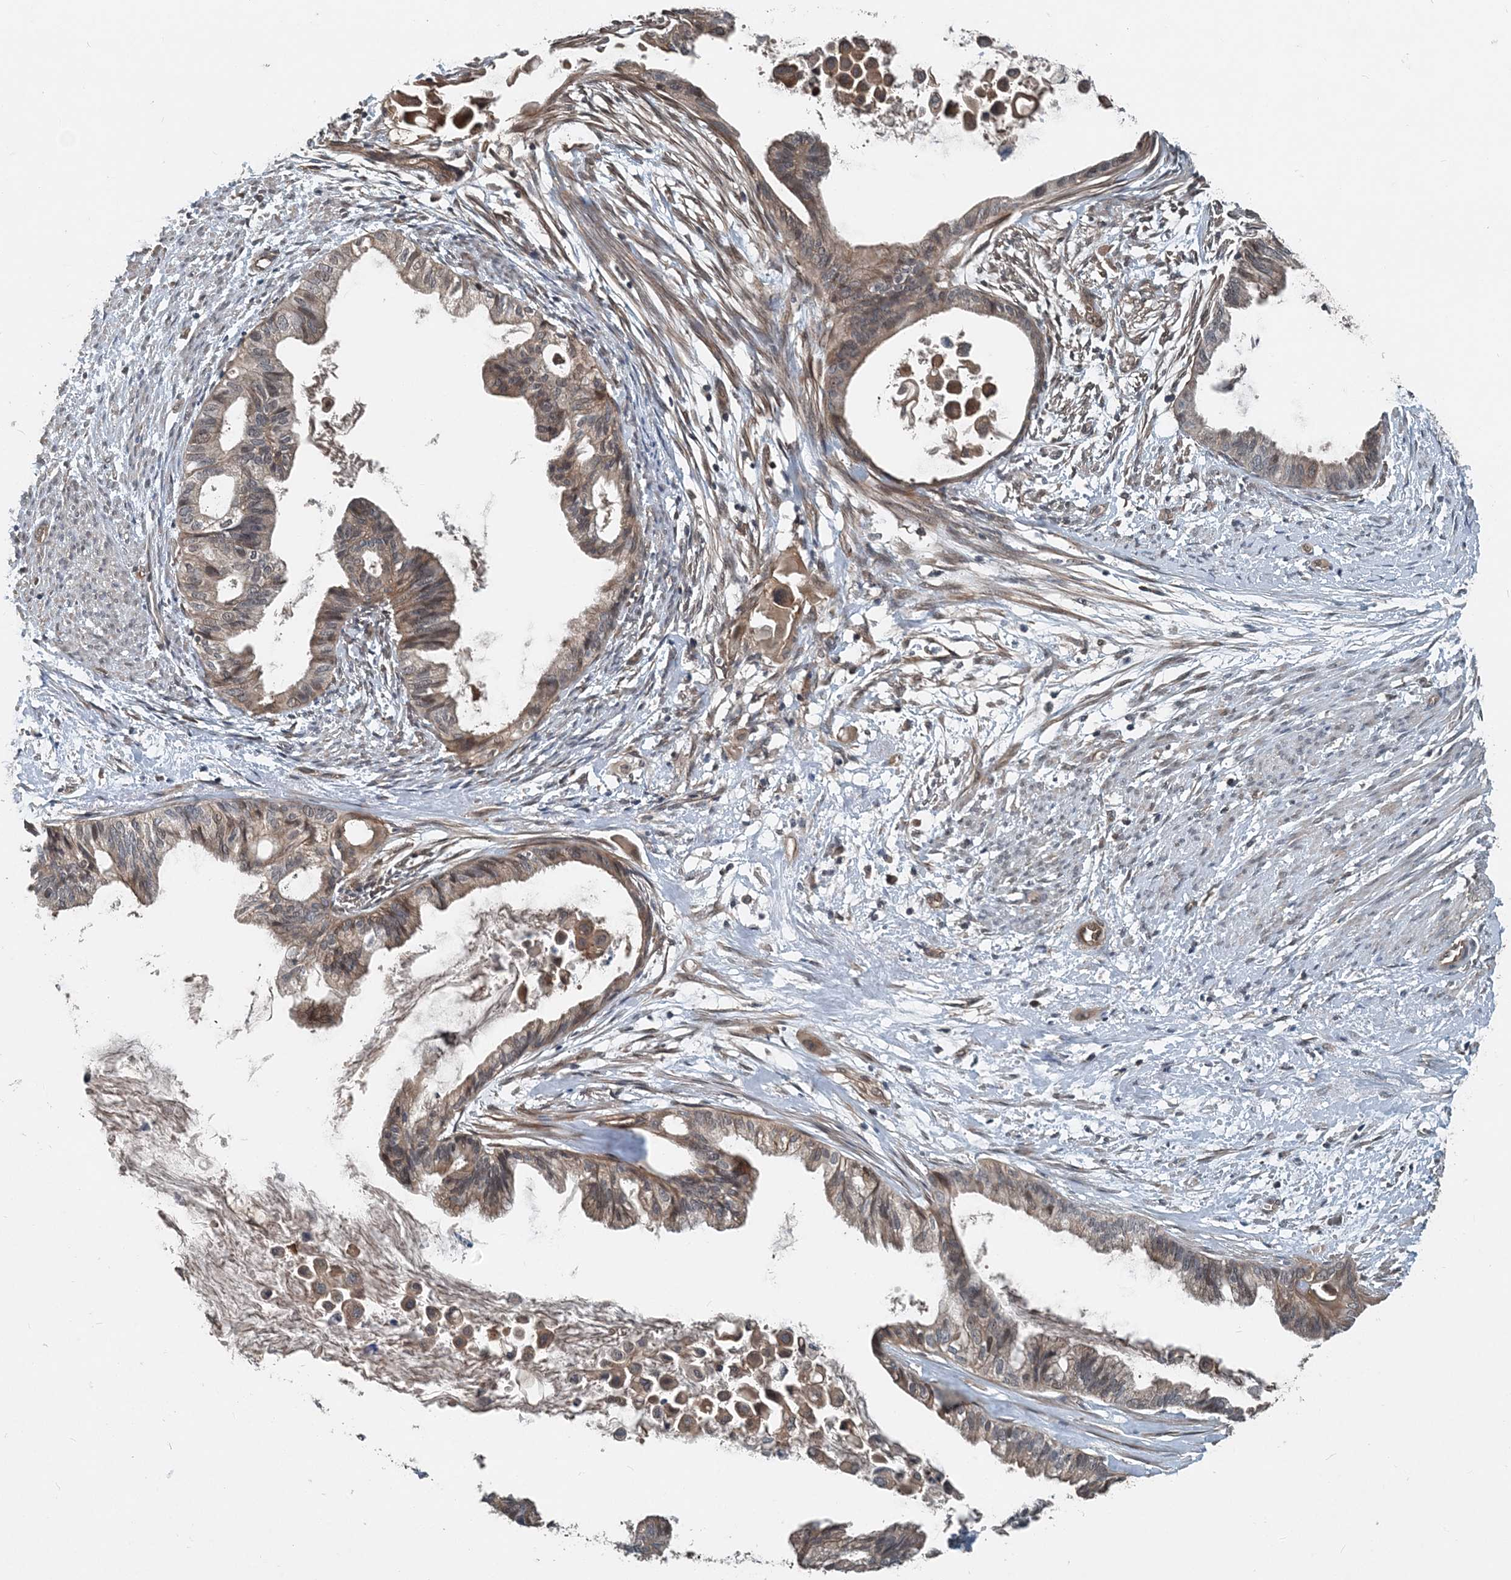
{"staining": {"intensity": "weak", "quantity": ">75%", "location": "cytoplasmic/membranous"}, "tissue": "cervical cancer", "cell_type": "Tumor cells", "image_type": "cancer", "snomed": [{"axis": "morphology", "description": "Normal tissue, NOS"}, {"axis": "morphology", "description": "Adenocarcinoma, NOS"}, {"axis": "topography", "description": "Cervix"}, {"axis": "topography", "description": "Endometrium"}], "caption": "Cervical adenocarcinoma stained with DAB IHC displays low levels of weak cytoplasmic/membranous staining in approximately >75% of tumor cells. (Brightfield microscopy of DAB IHC at high magnification).", "gene": "SMPD3", "patient": {"sex": "female", "age": 86}}